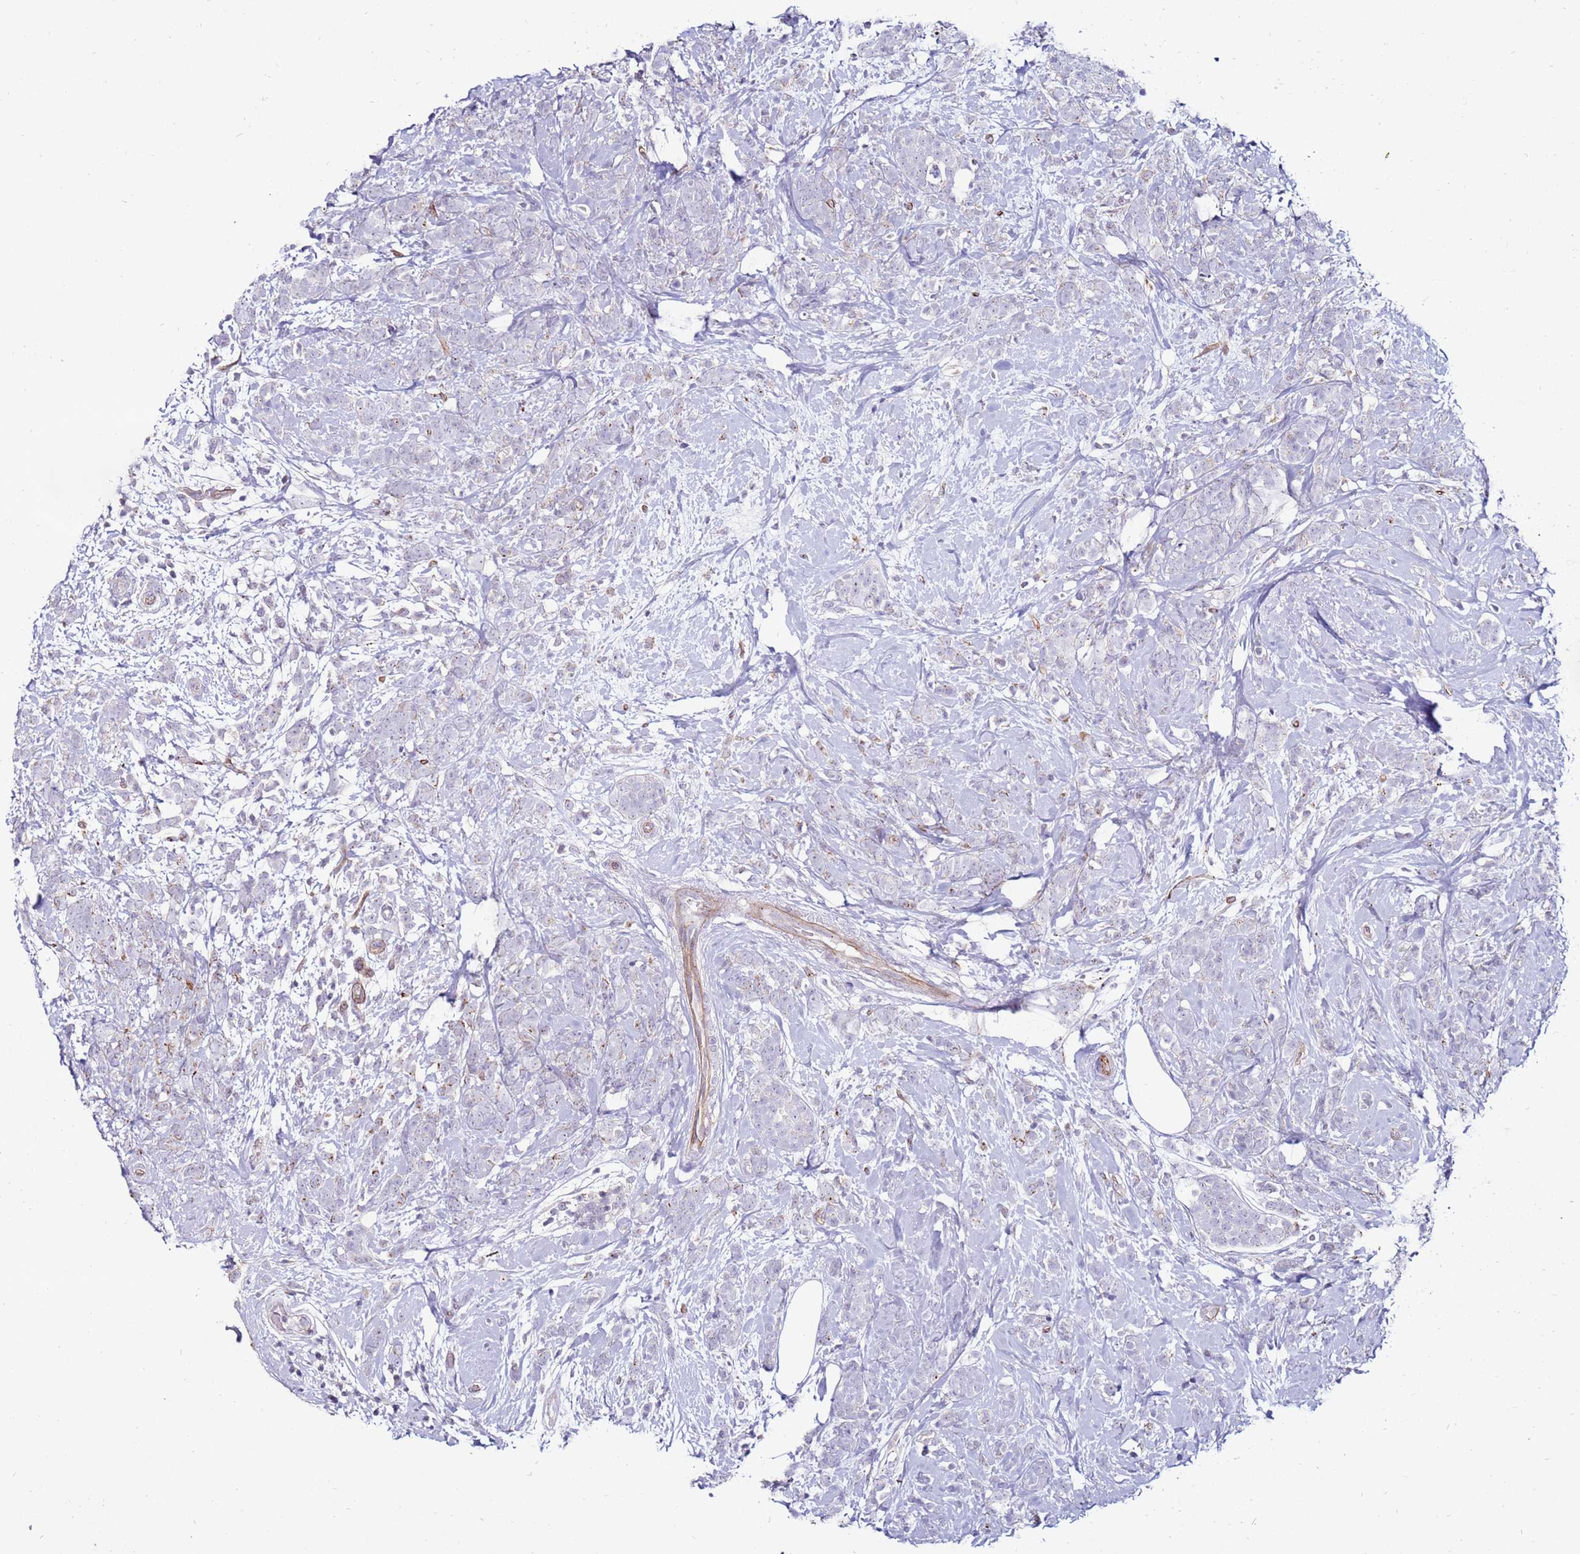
{"staining": {"intensity": "negative", "quantity": "none", "location": "none"}, "tissue": "breast cancer", "cell_type": "Tumor cells", "image_type": "cancer", "snomed": [{"axis": "morphology", "description": "Lobular carcinoma"}, {"axis": "topography", "description": "Breast"}], "caption": "Immunohistochemistry (IHC) photomicrograph of neoplastic tissue: human breast cancer stained with DAB (3,3'-diaminobenzidine) displays no significant protein expression in tumor cells.", "gene": "CLEC4M", "patient": {"sex": "female", "age": 58}}